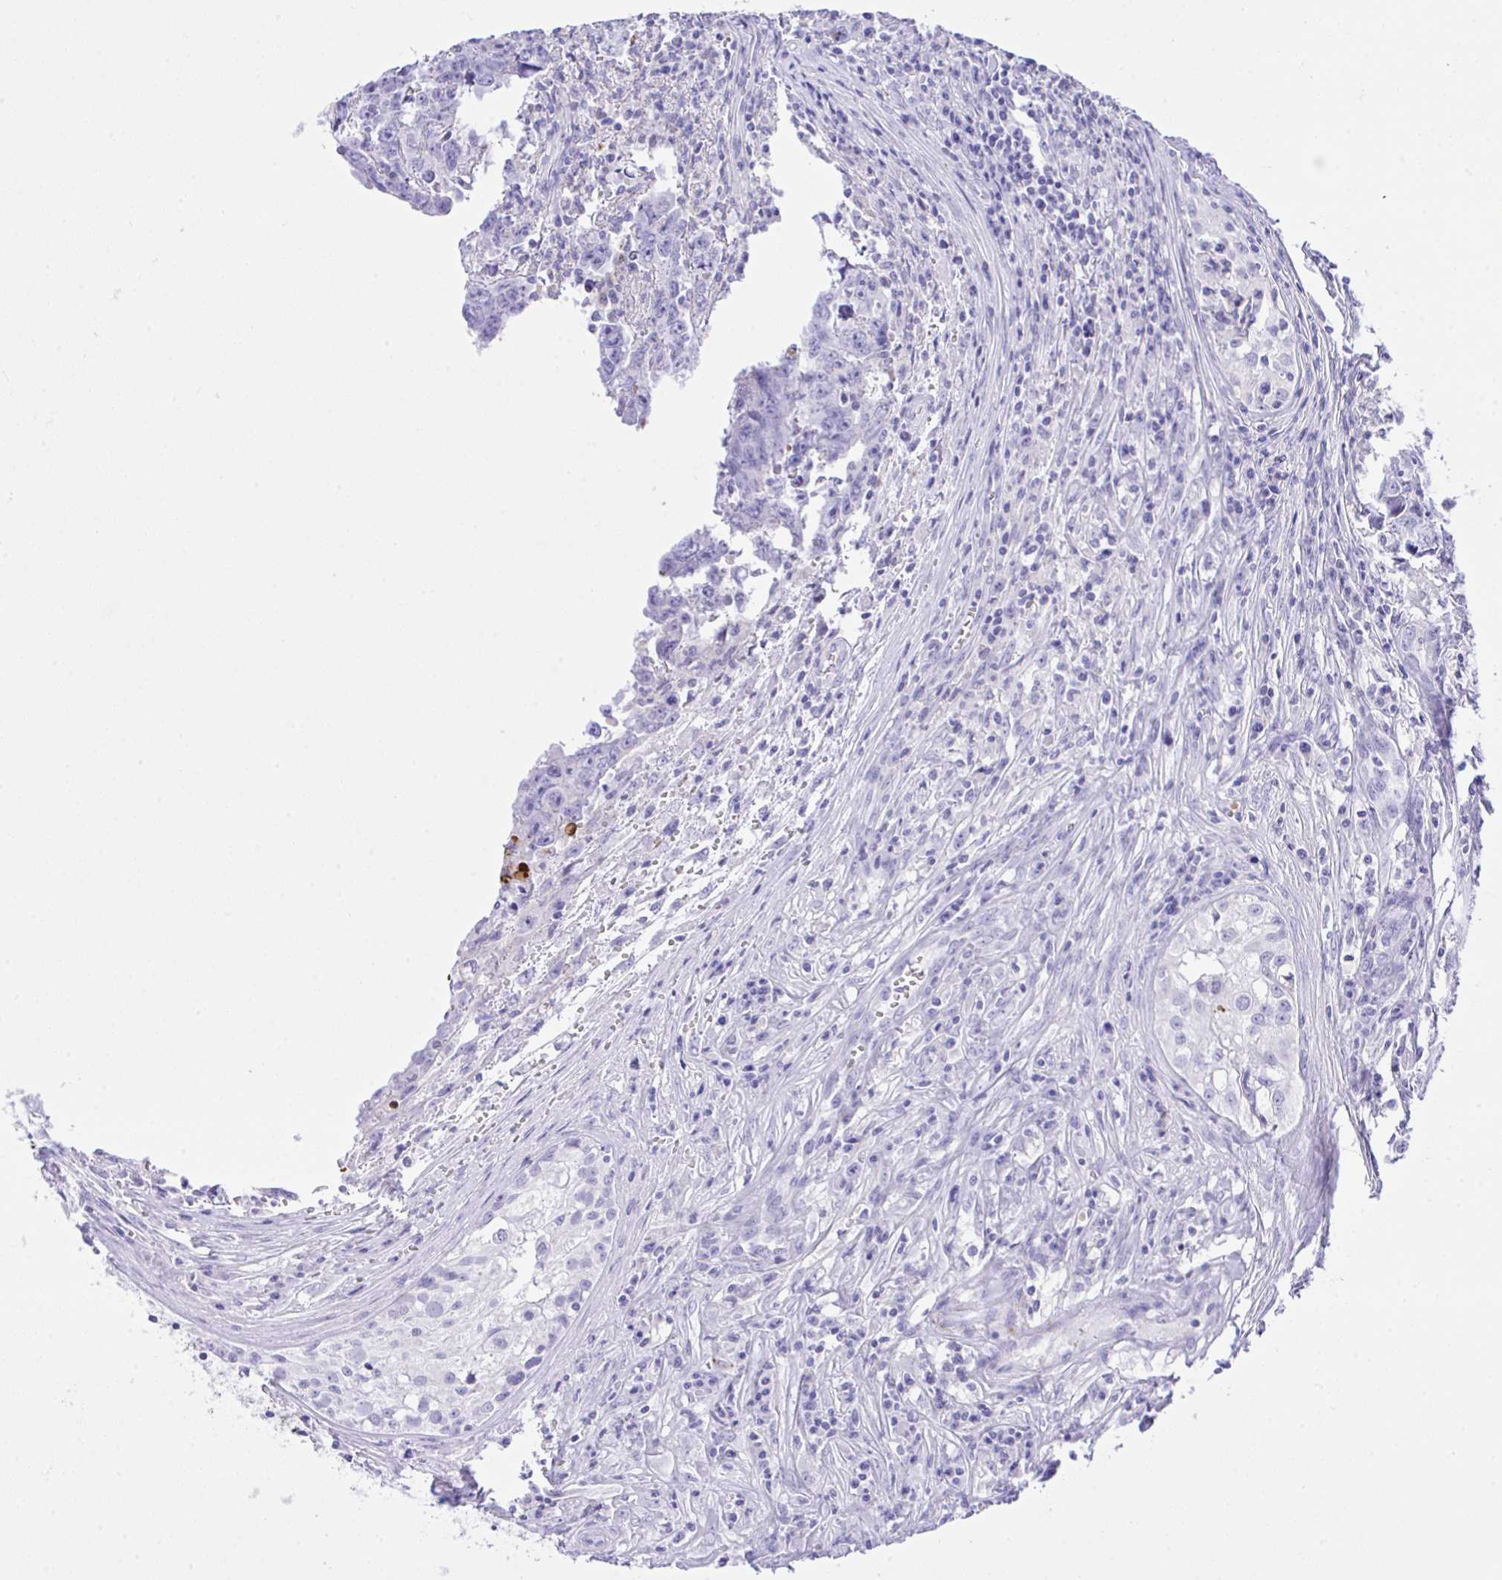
{"staining": {"intensity": "negative", "quantity": "none", "location": "none"}, "tissue": "testis cancer", "cell_type": "Tumor cells", "image_type": "cancer", "snomed": [{"axis": "morphology", "description": "Carcinoma, Embryonal, NOS"}, {"axis": "topography", "description": "Testis"}], "caption": "DAB immunohistochemical staining of testis cancer demonstrates no significant expression in tumor cells.", "gene": "ZNF221", "patient": {"sex": "male", "age": 22}}